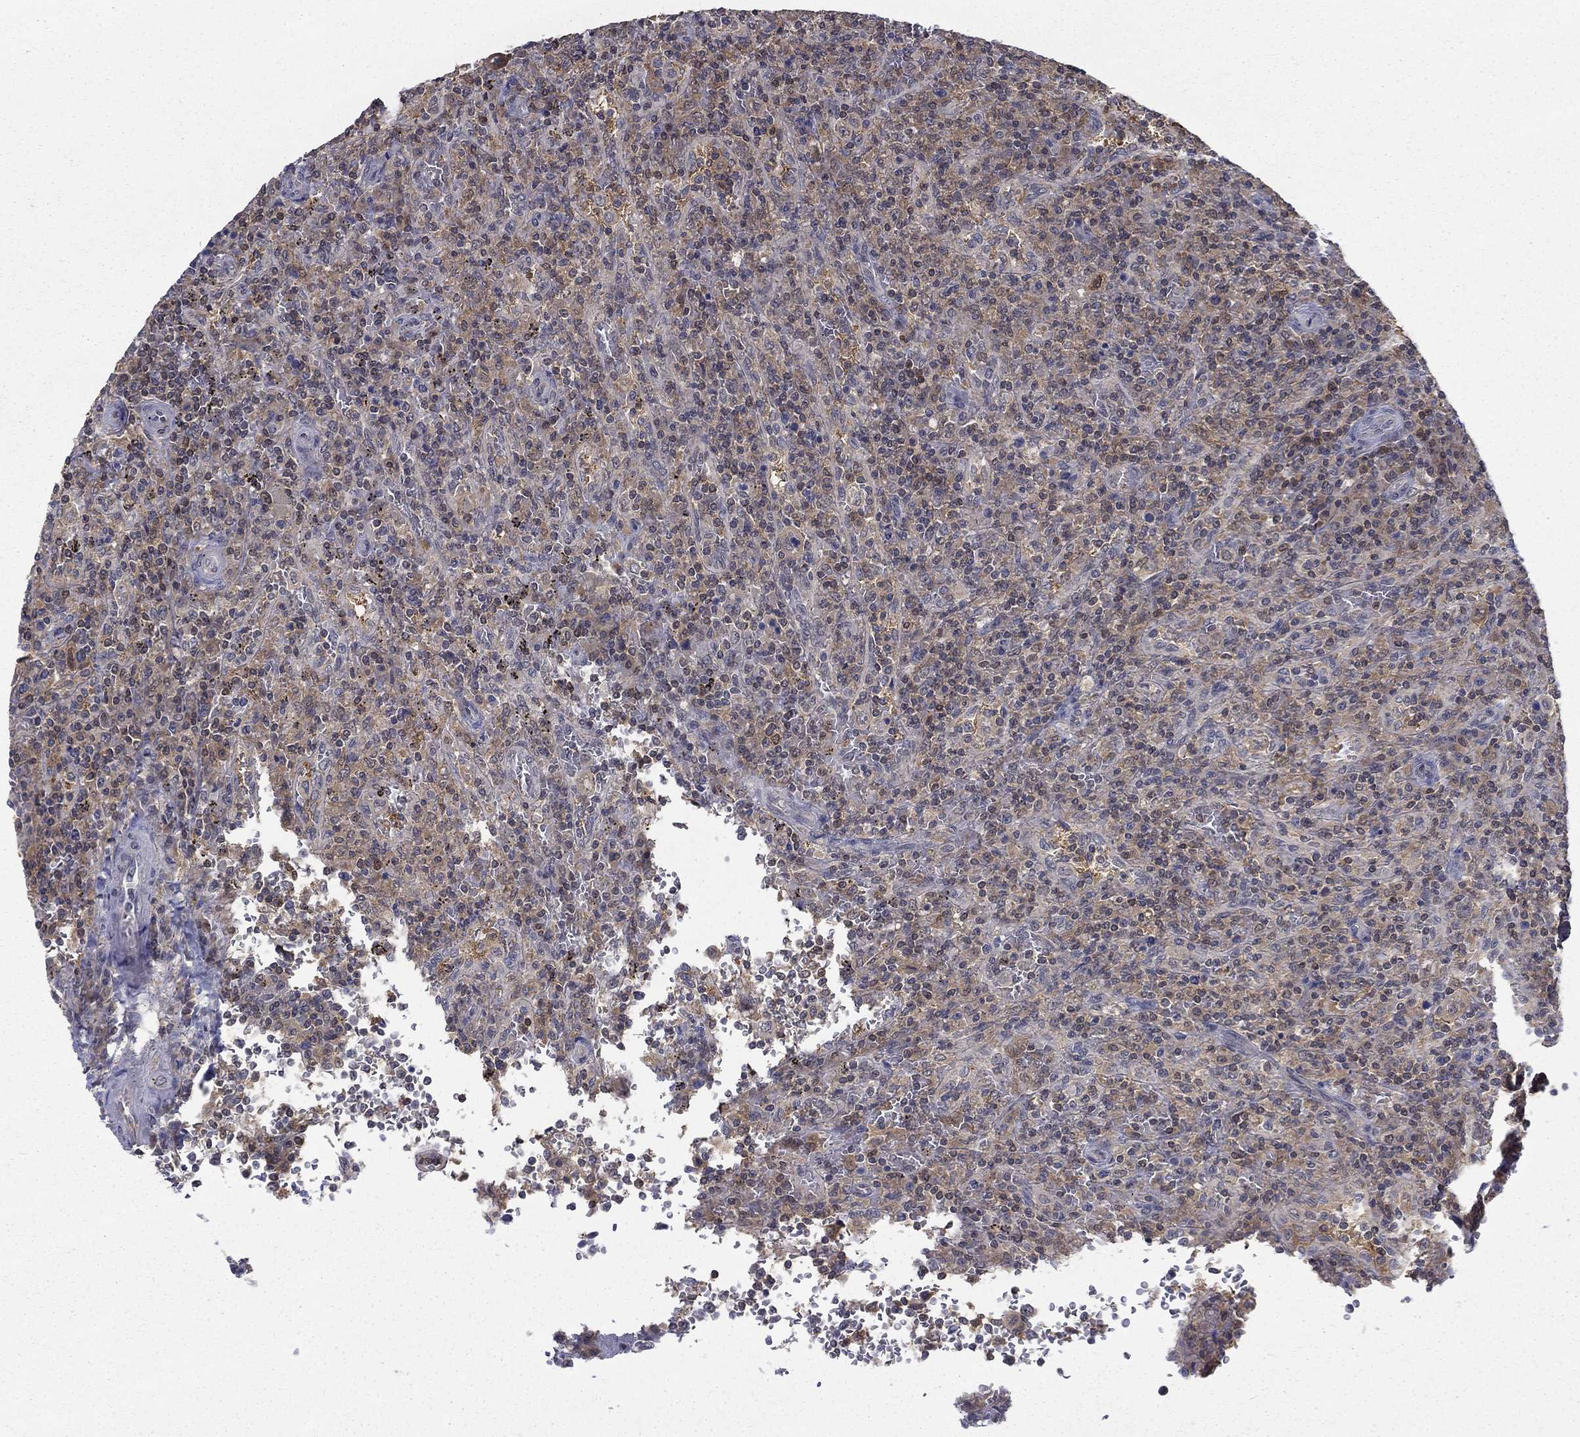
{"staining": {"intensity": "negative", "quantity": "none", "location": "none"}, "tissue": "lymphoma", "cell_type": "Tumor cells", "image_type": "cancer", "snomed": [{"axis": "morphology", "description": "Malignant lymphoma, non-Hodgkin's type, Low grade"}, {"axis": "topography", "description": "Spleen"}], "caption": "DAB (3,3'-diaminobenzidine) immunohistochemical staining of lymphoma exhibits no significant expression in tumor cells. (DAB IHC visualized using brightfield microscopy, high magnification).", "gene": "NIT2", "patient": {"sex": "male", "age": 62}}